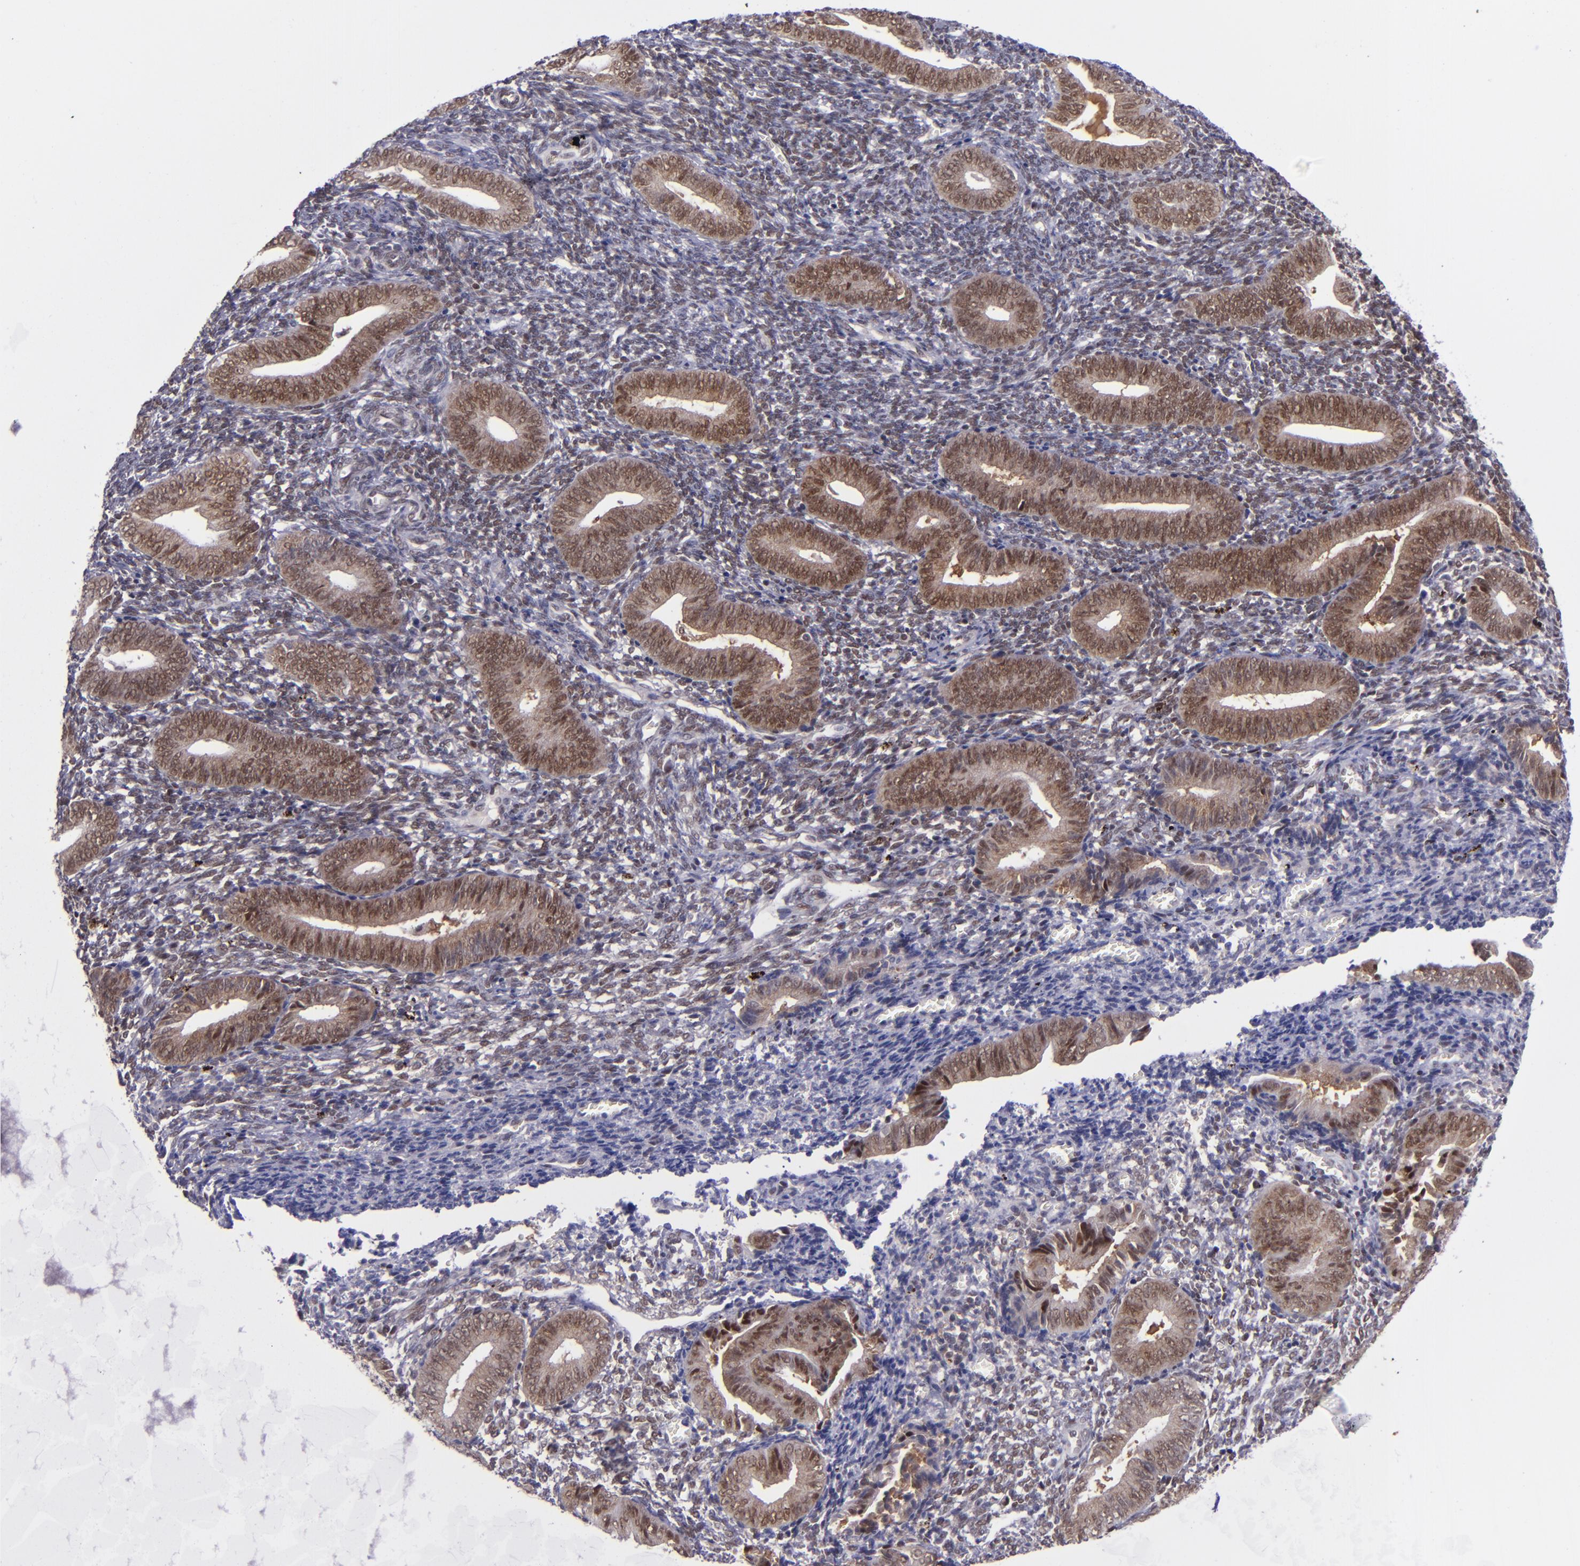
{"staining": {"intensity": "weak", "quantity": ">75%", "location": "nuclear"}, "tissue": "endometrium", "cell_type": "Cells in endometrial stroma", "image_type": "normal", "snomed": [{"axis": "morphology", "description": "Normal tissue, NOS"}, {"axis": "topography", "description": "Uterus"}, {"axis": "topography", "description": "Endometrium"}], "caption": "Unremarkable endometrium displays weak nuclear expression in about >75% of cells in endometrial stroma, visualized by immunohistochemistry.", "gene": "BAG1", "patient": {"sex": "female", "age": 33}}